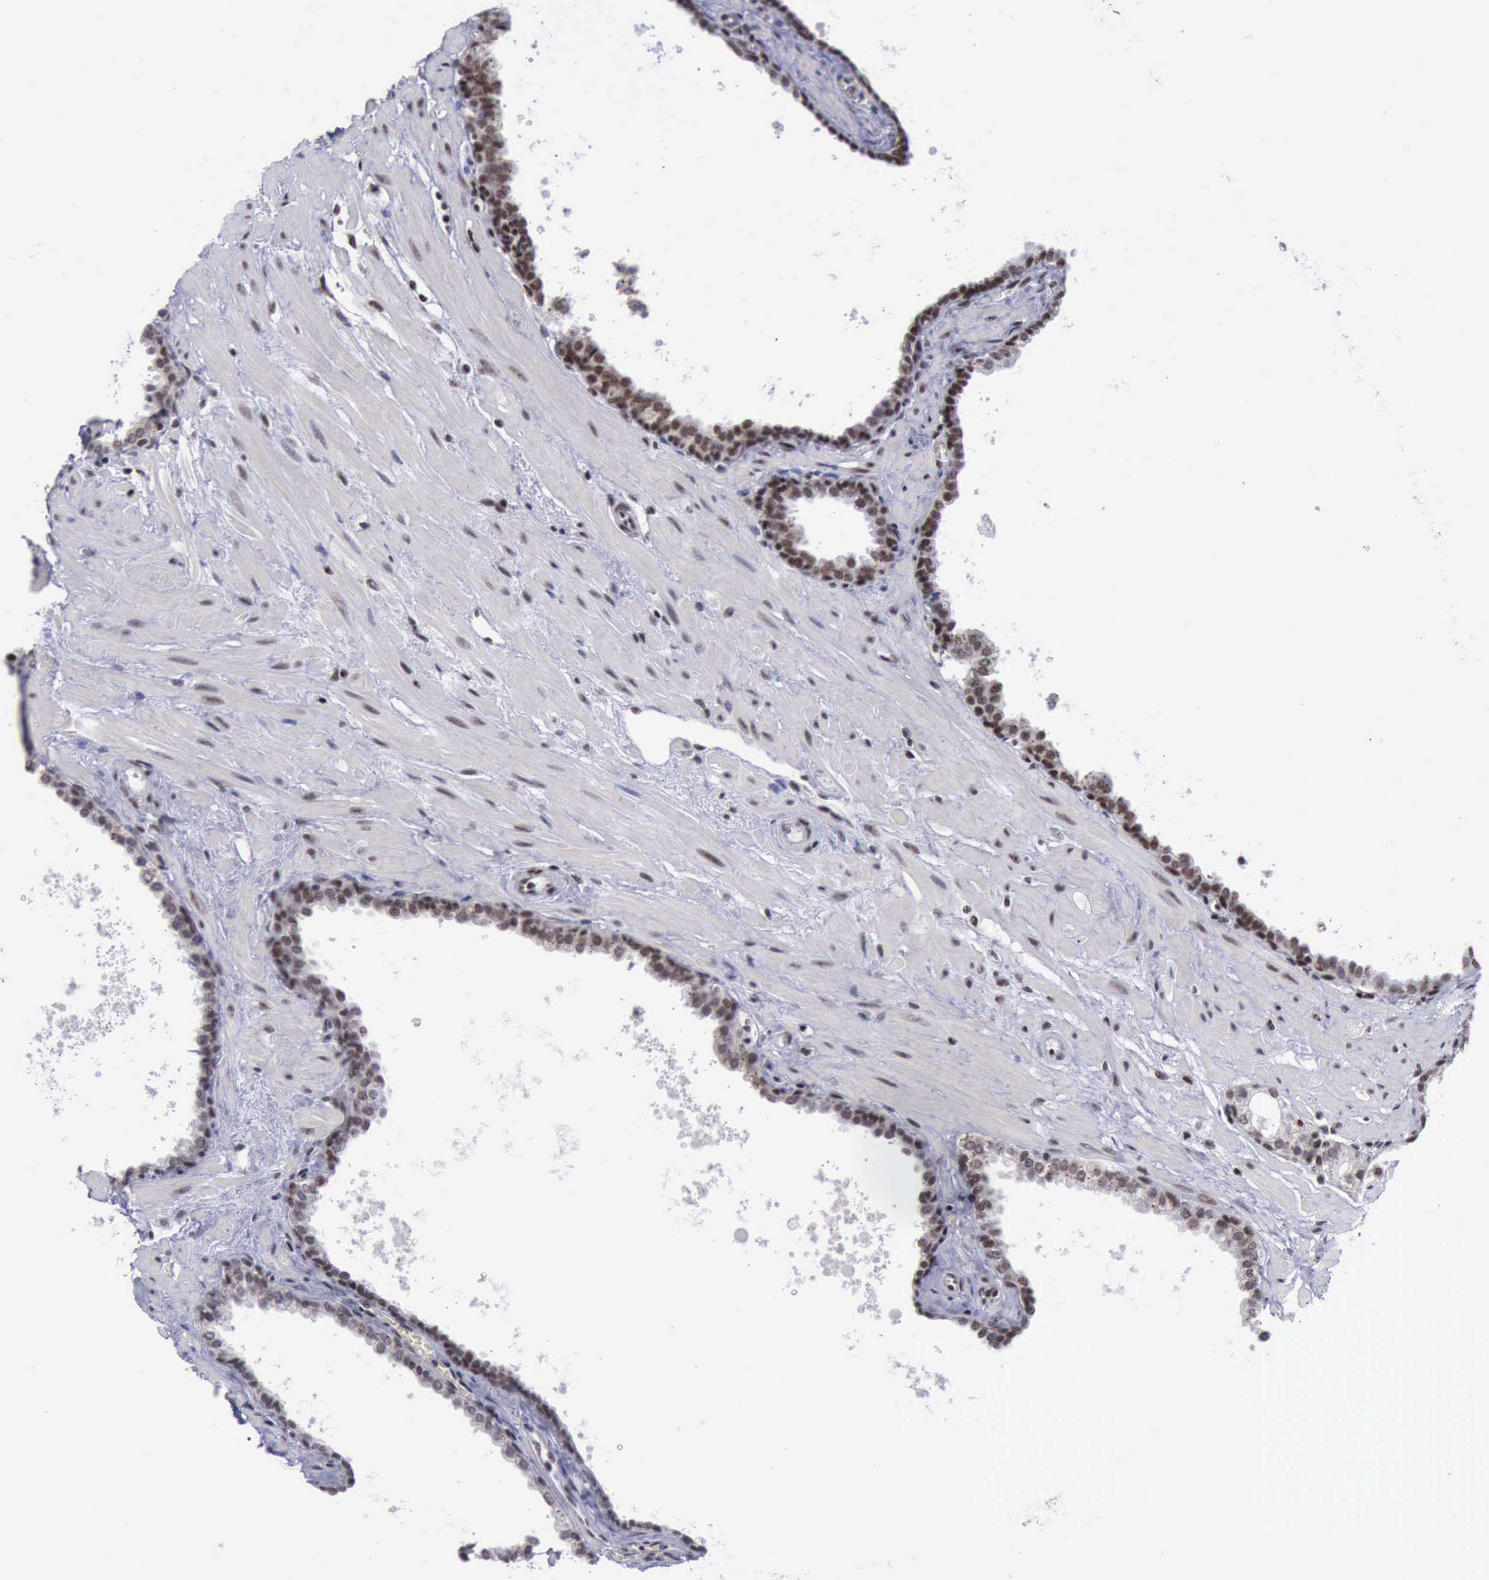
{"staining": {"intensity": "moderate", "quantity": ">75%", "location": "nuclear"}, "tissue": "prostate", "cell_type": "Glandular cells", "image_type": "normal", "snomed": [{"axis": "morphology", "description": "Normal tissue, NOS"}, {"axis": "topography", "description": "Prostate"}], "caption": "Brown immunohistochemical staining in unremarkable prostate displays moderate nuclear staining in about >75% of glandular cells.", "gene": "YY1", "patient": {"sex": "male", "age": 60}}